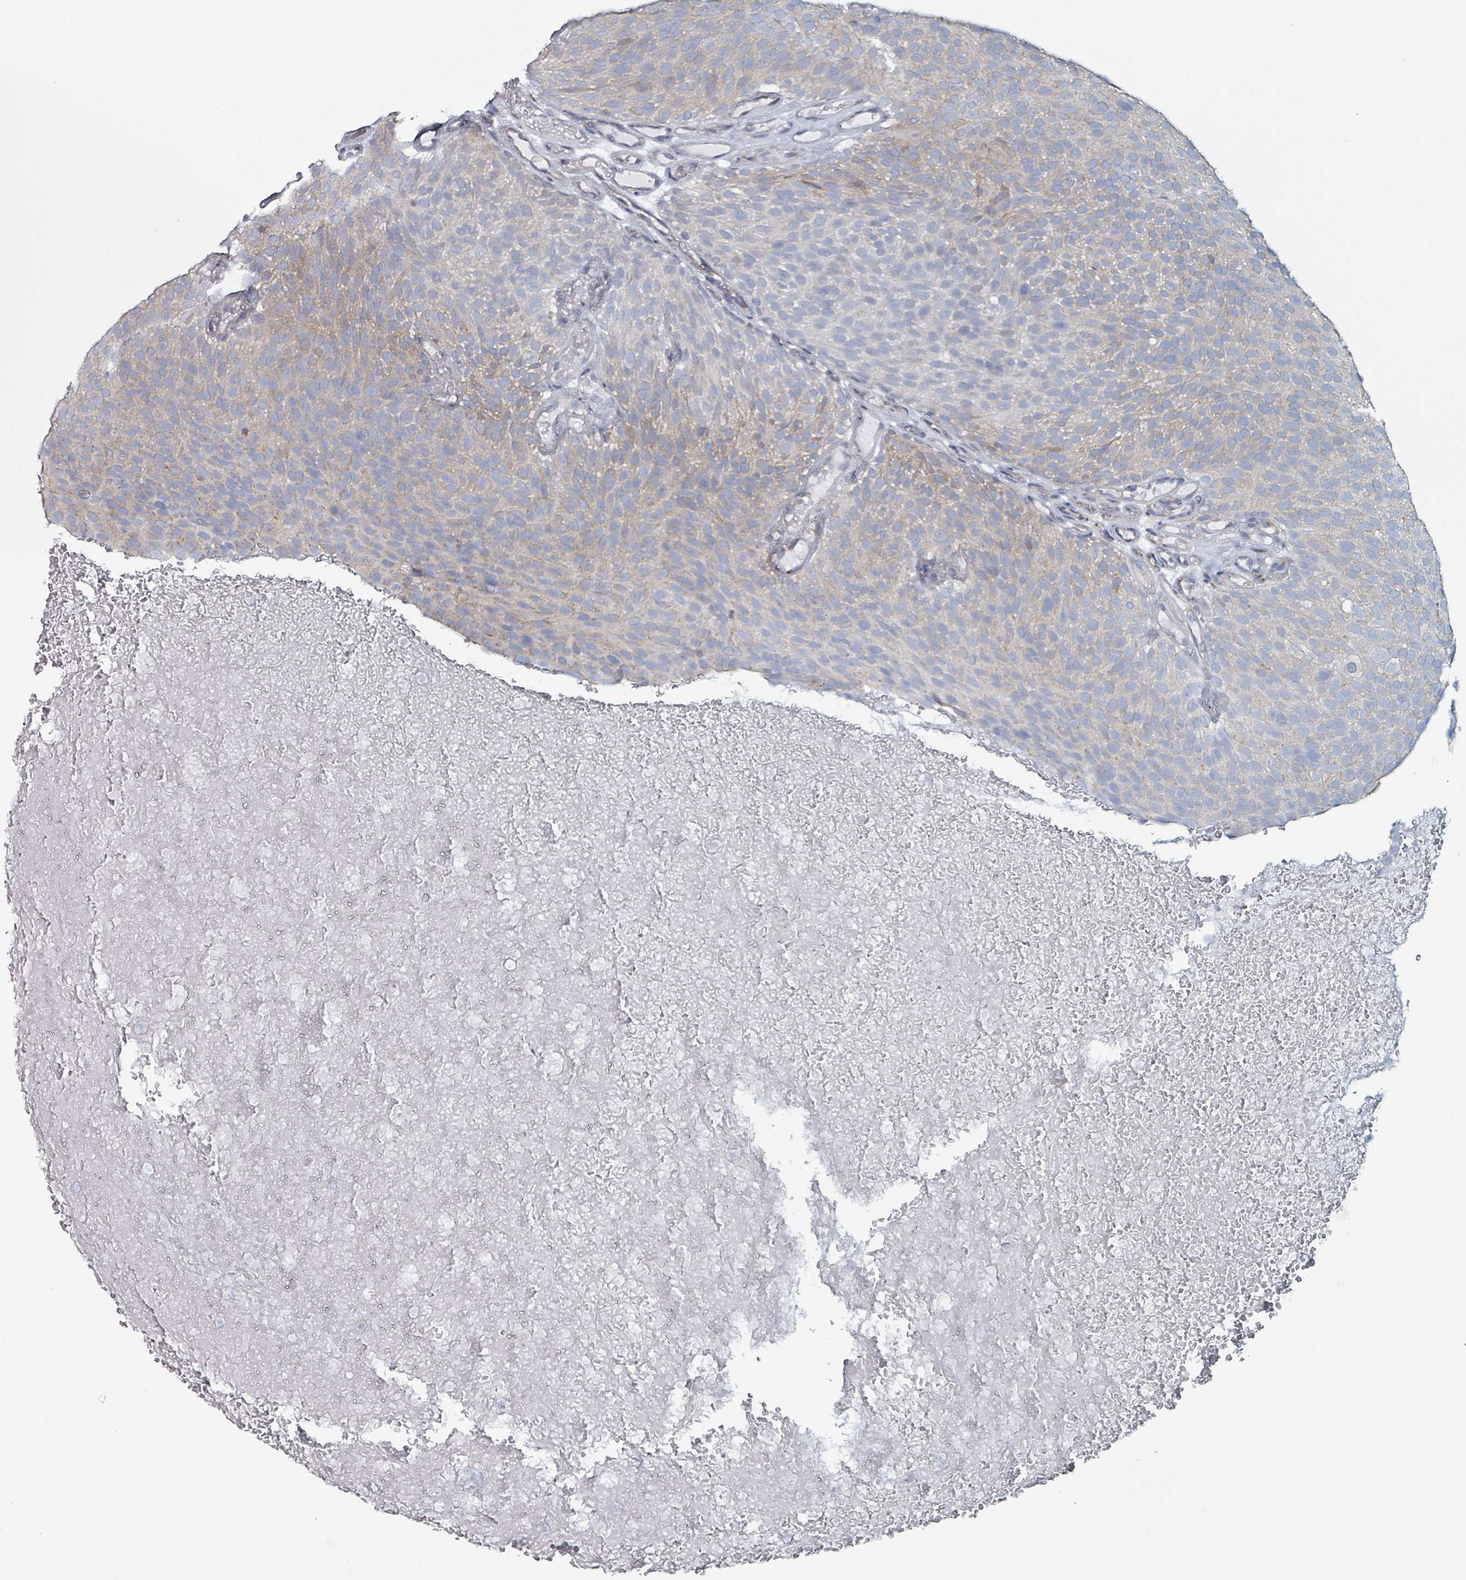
{"staining": {"intensity": "negative", "quantity": "none", "location": "none"}, "tissue": "urothelial cancer", "cell_type": "Tumor cells", "image_type": "cancer", "snomed": [{"axis": "morphology", "description": "Urothelial carcinoma, Low grade"}, {"axis": "topography", "description": "Urinary bladder"}], "caption": "Immunohistochemistry (IHC) of human urothelial cancer shows no positivity in tumor cells. (DAB immunohistochemistry (IHC) visualized using brightfield microscopy, high magnification).", "gene": "B3GAT3", "patient": {"sex": "male", "age": 78}}